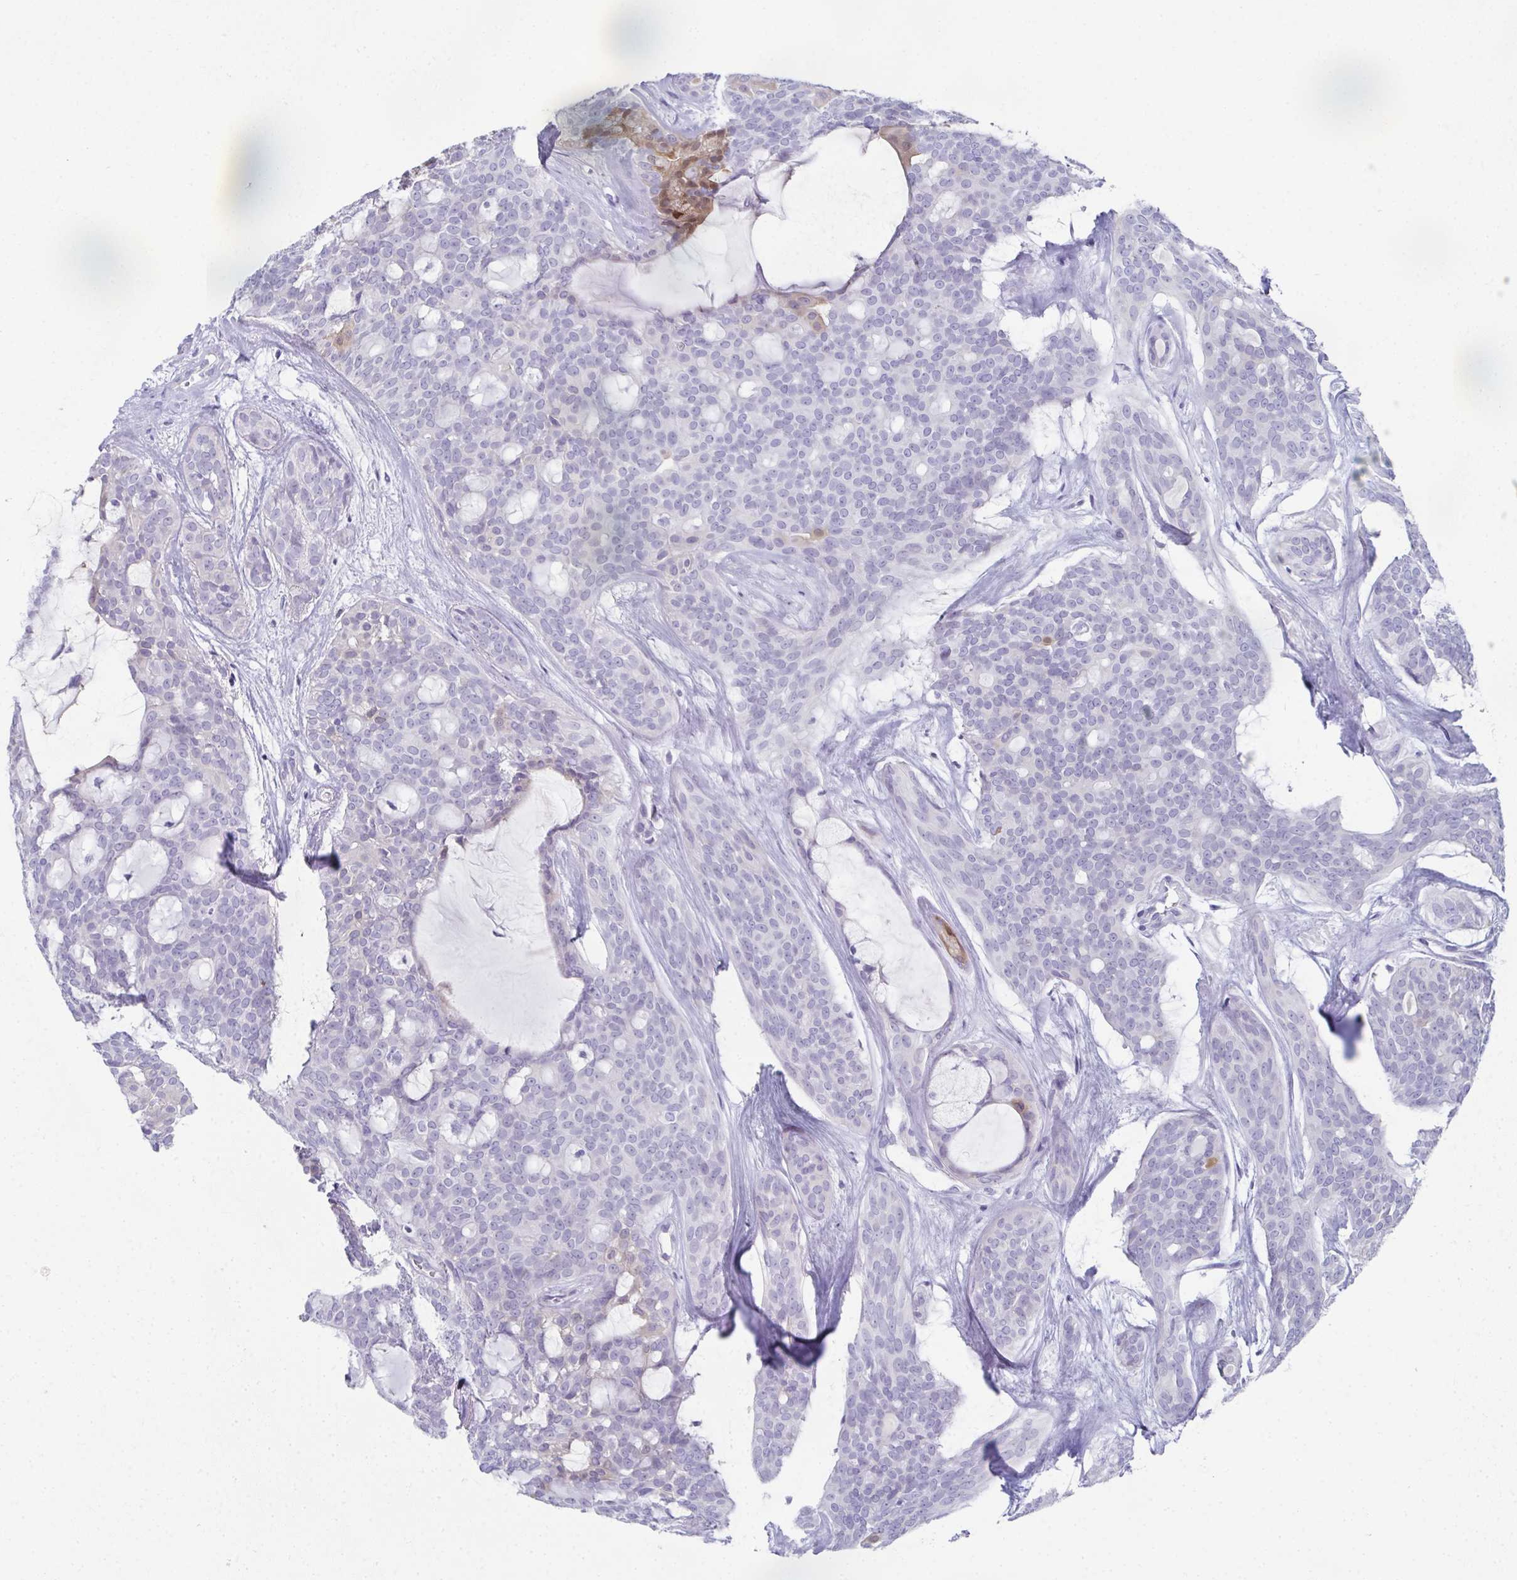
{"staining": {"intensity": "negative", "quantity": "none", "location": "none"}, "tissue": "head and neck cancer", "cell_type": "Tumor cells", "image_type": "cancer", "snomed": [{"axis": "morphology", "description": "Adenocarcinoma, NOS"}, {"axis": "topography", "description": "Head-Neck"}], "caption": "IHC of human head and neck cancer (adenocarcinoma) shows no expression in tumor cells. (DAB (3,3'-diaminobenzidine) immunohistochemistry (IHC) visualized using brightfield microscopy, high magnification).", "gene": "RBP1", "patient": {"sex": "male", "age": 66}}